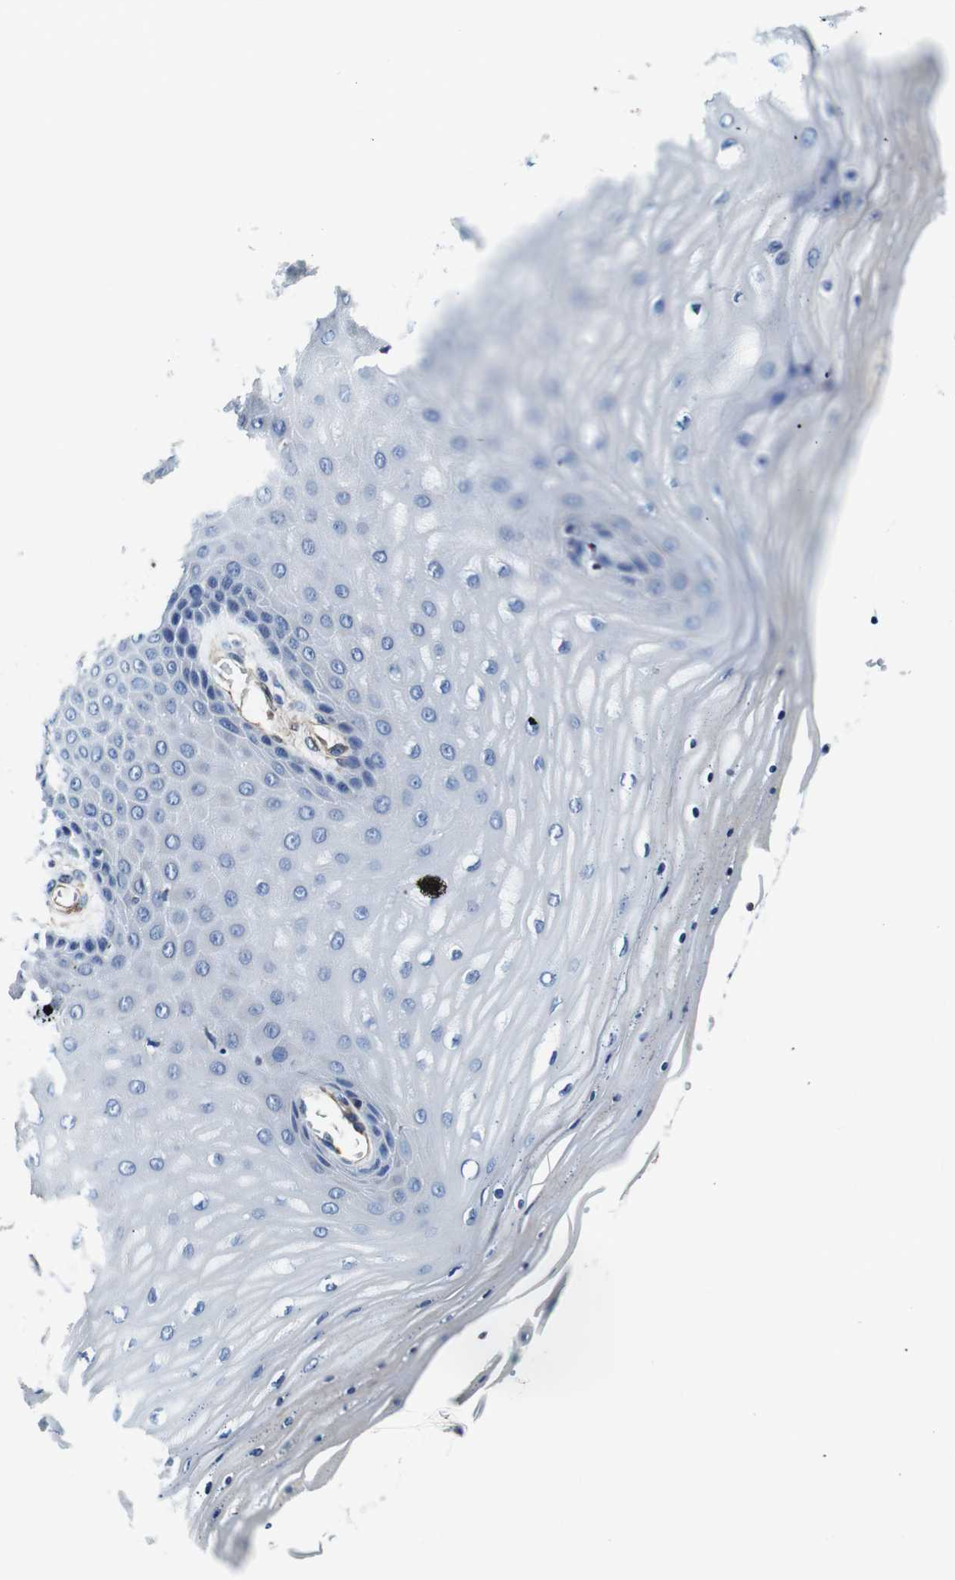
{"staining": {"intensity": "negative", "quantity": "none", "location": "none"}, "tissue": "cervix", "cell_type": "Glandular cells", "image_type": "normal", "snomed": [{"axis": "morphology", "description": "Normal tissue, NOS"}, {"axis": "topography", "description": "Cervix"}], "caption": "This is an immunohistochemistry (IHC) image of normal cervix. There is no expression in glandular cells.", "gene": "GJE1", "patient": {"sex": "female", "age": 55}}